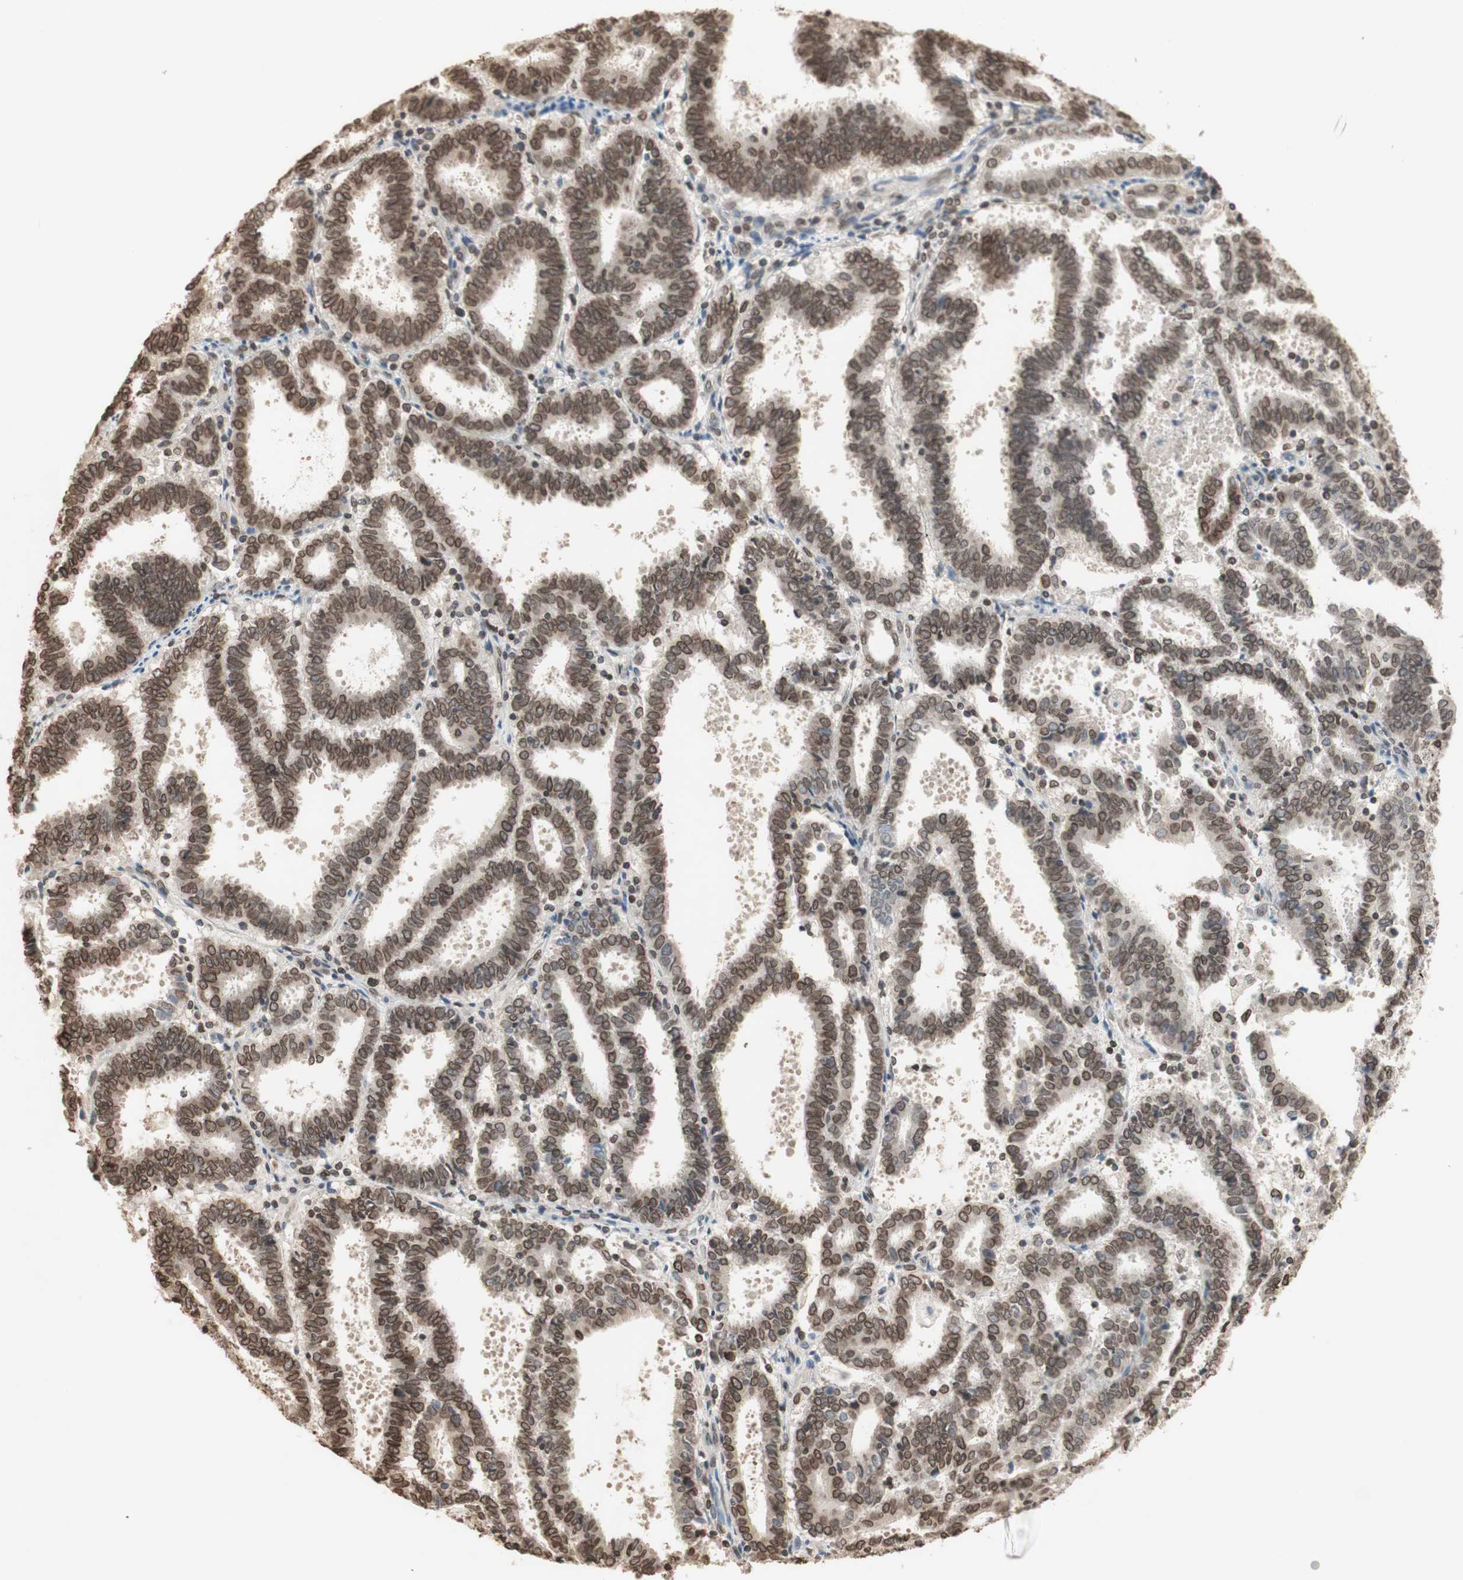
{"staining": {"intensity": "moderate", "quantity": "25%-75%", "location": "cytoplasmic/membranous,nuclear"}, "tissue": "endometrial cancer", "cell_type": "Tumor cells", "image_type": "cancer", "snomed": [{"axis": "morphology", "description": "Adenocarcinoma, NOS"}, {"axis": "topography", "description": "Uterus"}], "caption": "This photomicrograph displays endometrial cancer (adenocarcinoma) stained with immunohistochemistry (IHC) to label a protein in brown. The cytoplasmic/membranous and nuclear of tumor cells show moderate positivity for the protein. Nuclei are counter-stained blue.", "gene": "TMPO", "patient": {"sex": "female", "age": 83}}